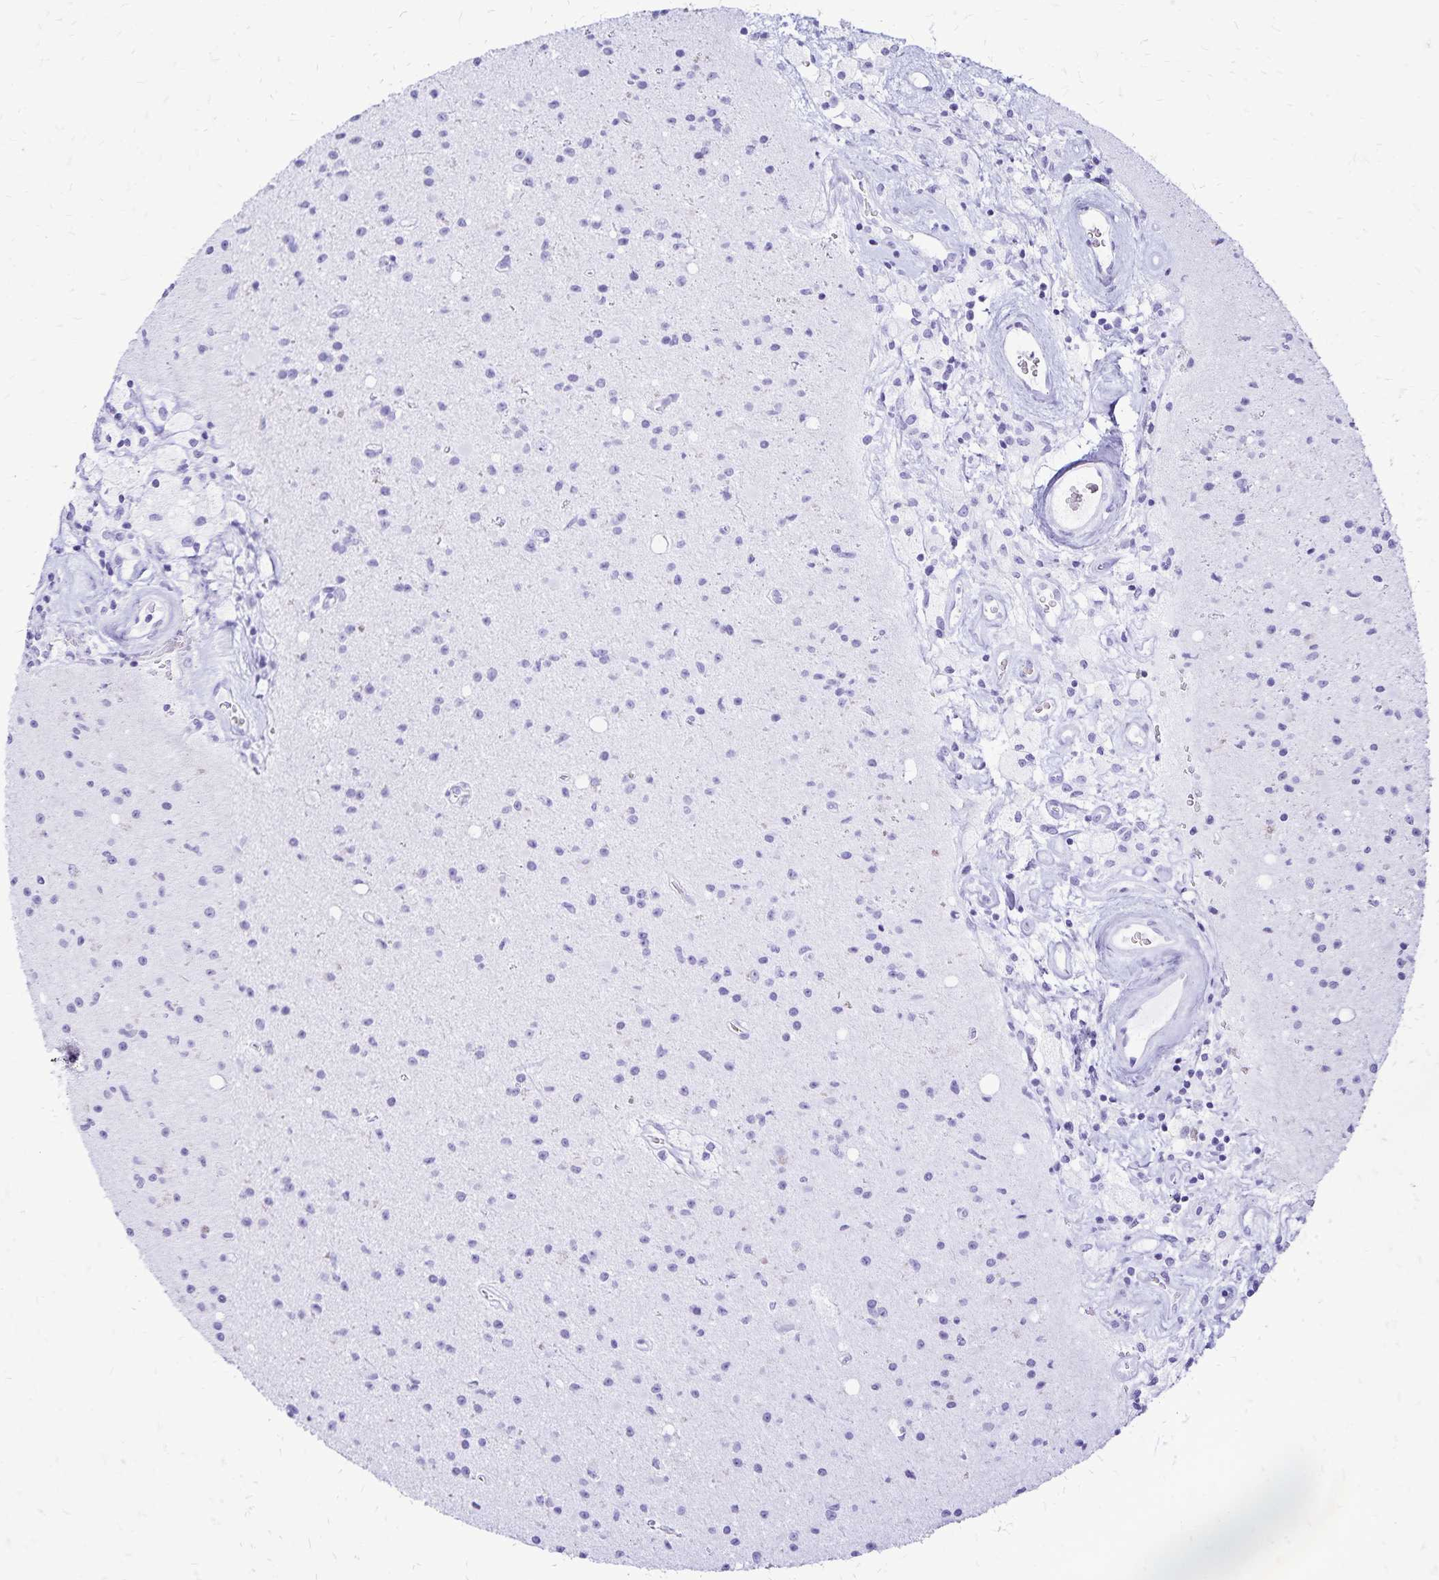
{"staining": {"intensity": "negative", "quantity": "none", "location": "none"}, "tissue": "glioma", "cell_type": "Tumor cells", "image_type": "cancer", "snomed": [{"axis": "morphology", "description": "Glioma, malignant, High grade"}, {"axis": "topography", "description": "Brain"}], "caption": "Tumor cells are negative for brown protein staining in glioma.", "gene": "LIN28B", "patient": {"sex": "male", "age": 36}}